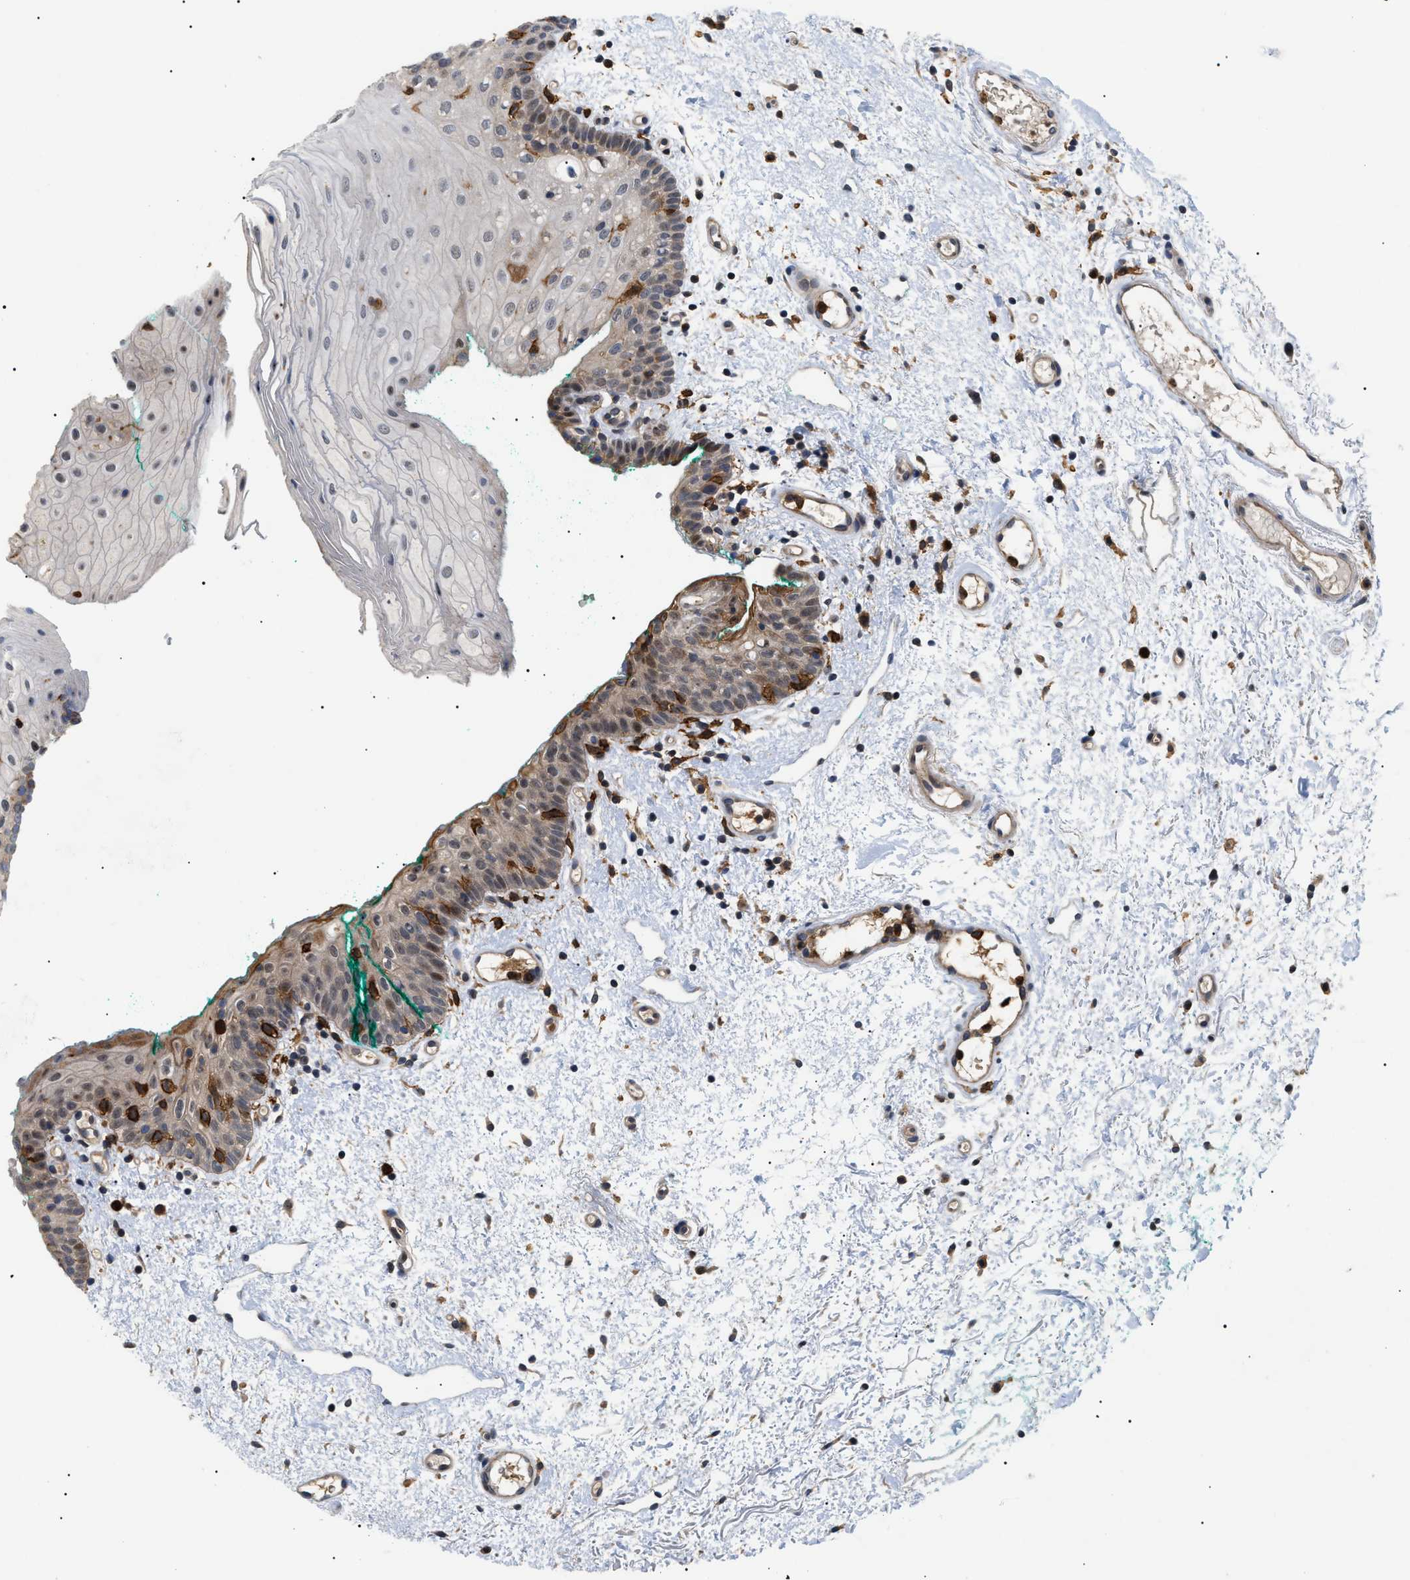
{"staining": {"intensity": "moderate", "quantity": ">75%", "location": "cytoplasmic/membranous"}, "tissue": "oral mucosa", "cell_type": "Squamous epithelial cells", "image_type": "normal", "snomed": [{"axis": "morphology", "description": "Normal tissue, NOS"}, {"axis": "morphology", "description": "Squamous cell carcinoma, NOS"}, {"axis": "topography", "description": "Oral tissue"}, {"axis": "topography", "description": "Salivary gland"}, {"axis": "topography", "description": "Head-Neck"}], "caption": "DAB (3,3'-diaminobenzidine) immunohistochemical staining of unremarkable human oral mucosa shows moderate cytoplasmic/membranous protein staining in approximately >75% of squamous epithelial cells. The staining was performed using DAB to visualize the protein expression in brown, while the nuclei were stained in blue with hematoxylin (Magnification: 20x).", "gene": "CD300A", "patient": {"sex": "female", "age": 62}}